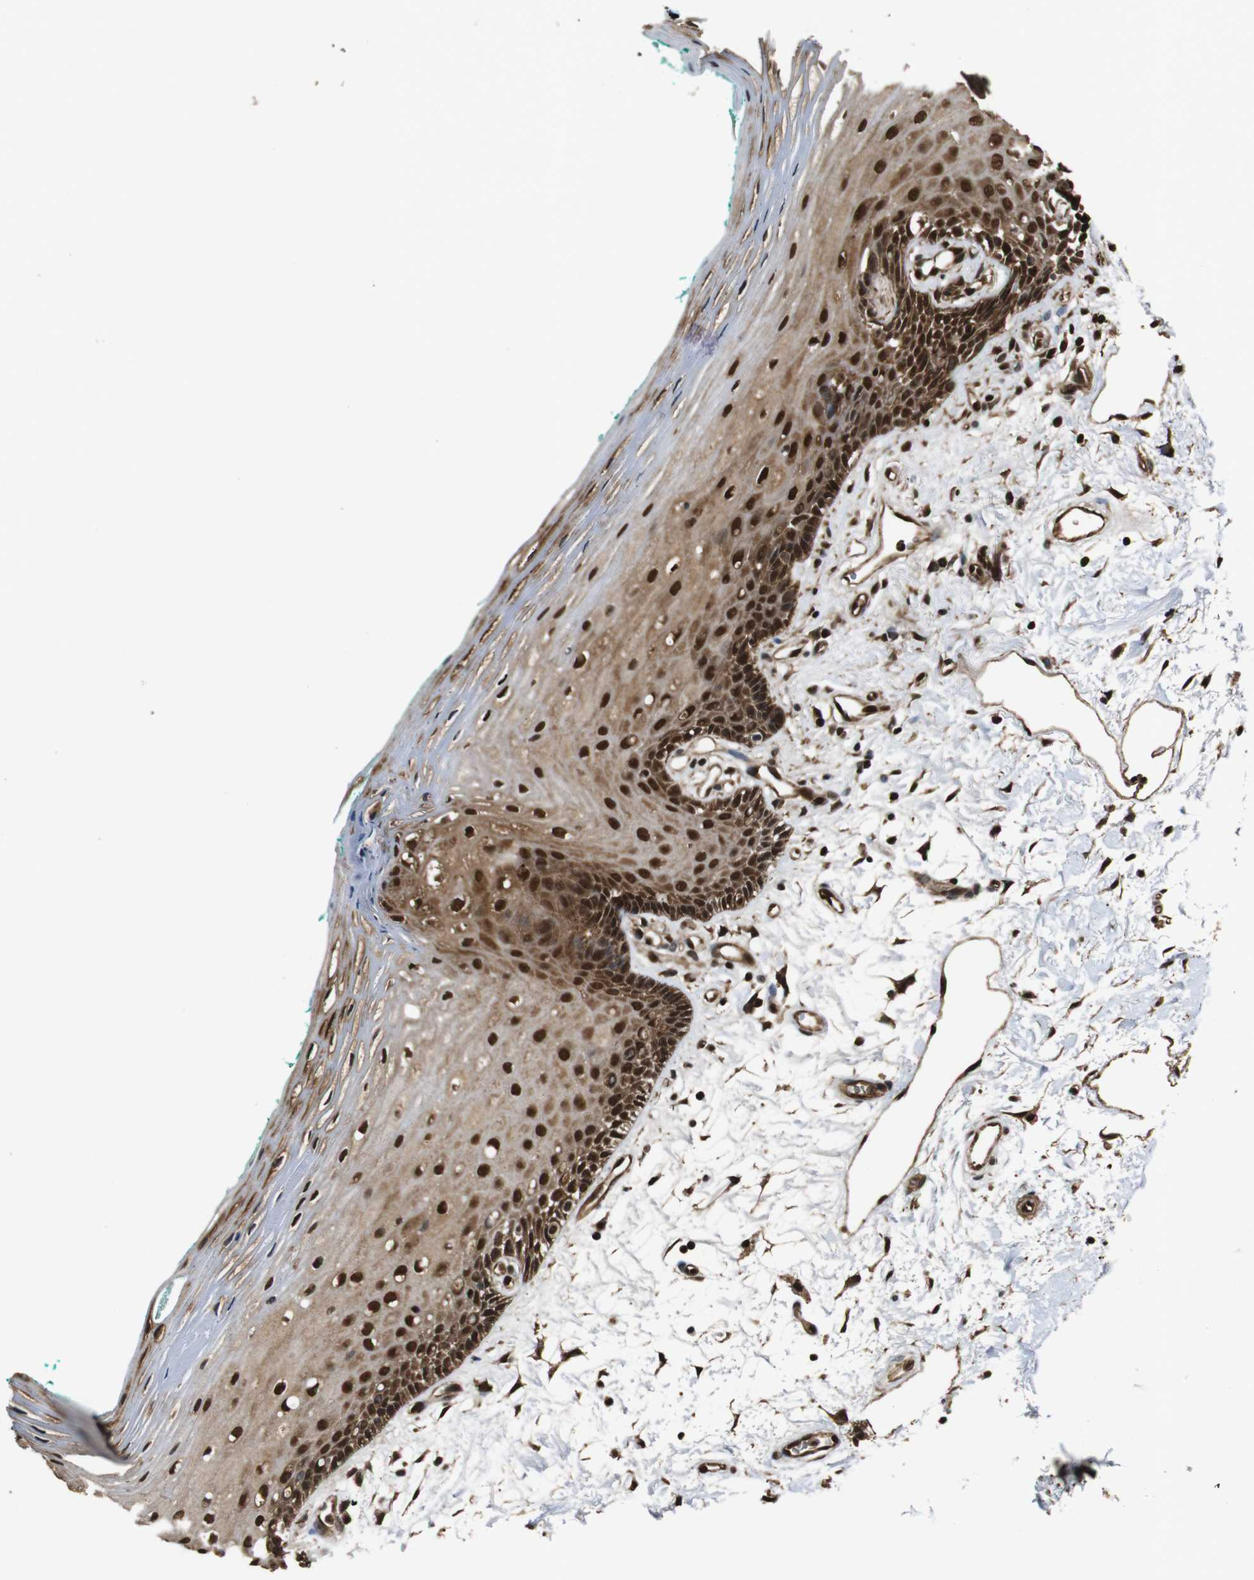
{"staining": {"intensity": "strong", "quantity": ">75%", "location": "cytoplasmic/membranous,nuclear"}, "tissue": "oral mucosa", "cell_type": "Squamous epithelial cells", "image_type": "normal", "snomed": [{"axis": "morphology", "description": "Normal tissue, NOS"}, {"axis": "topography", "description": "Skeletal muscle"}, {"axis": "topography", "description": "Oral tissue"}, {"axis": "topography", "description": "Peripheral nerve tissue"}], "caption": "A brown stain shows strong cytoplasmic/membranous,nuclear staining of a protein in squamous epithelial cells of unremarkable oral mucosa.", "gene": "VCP", "patient": {"sex": "female", "age": 84}}